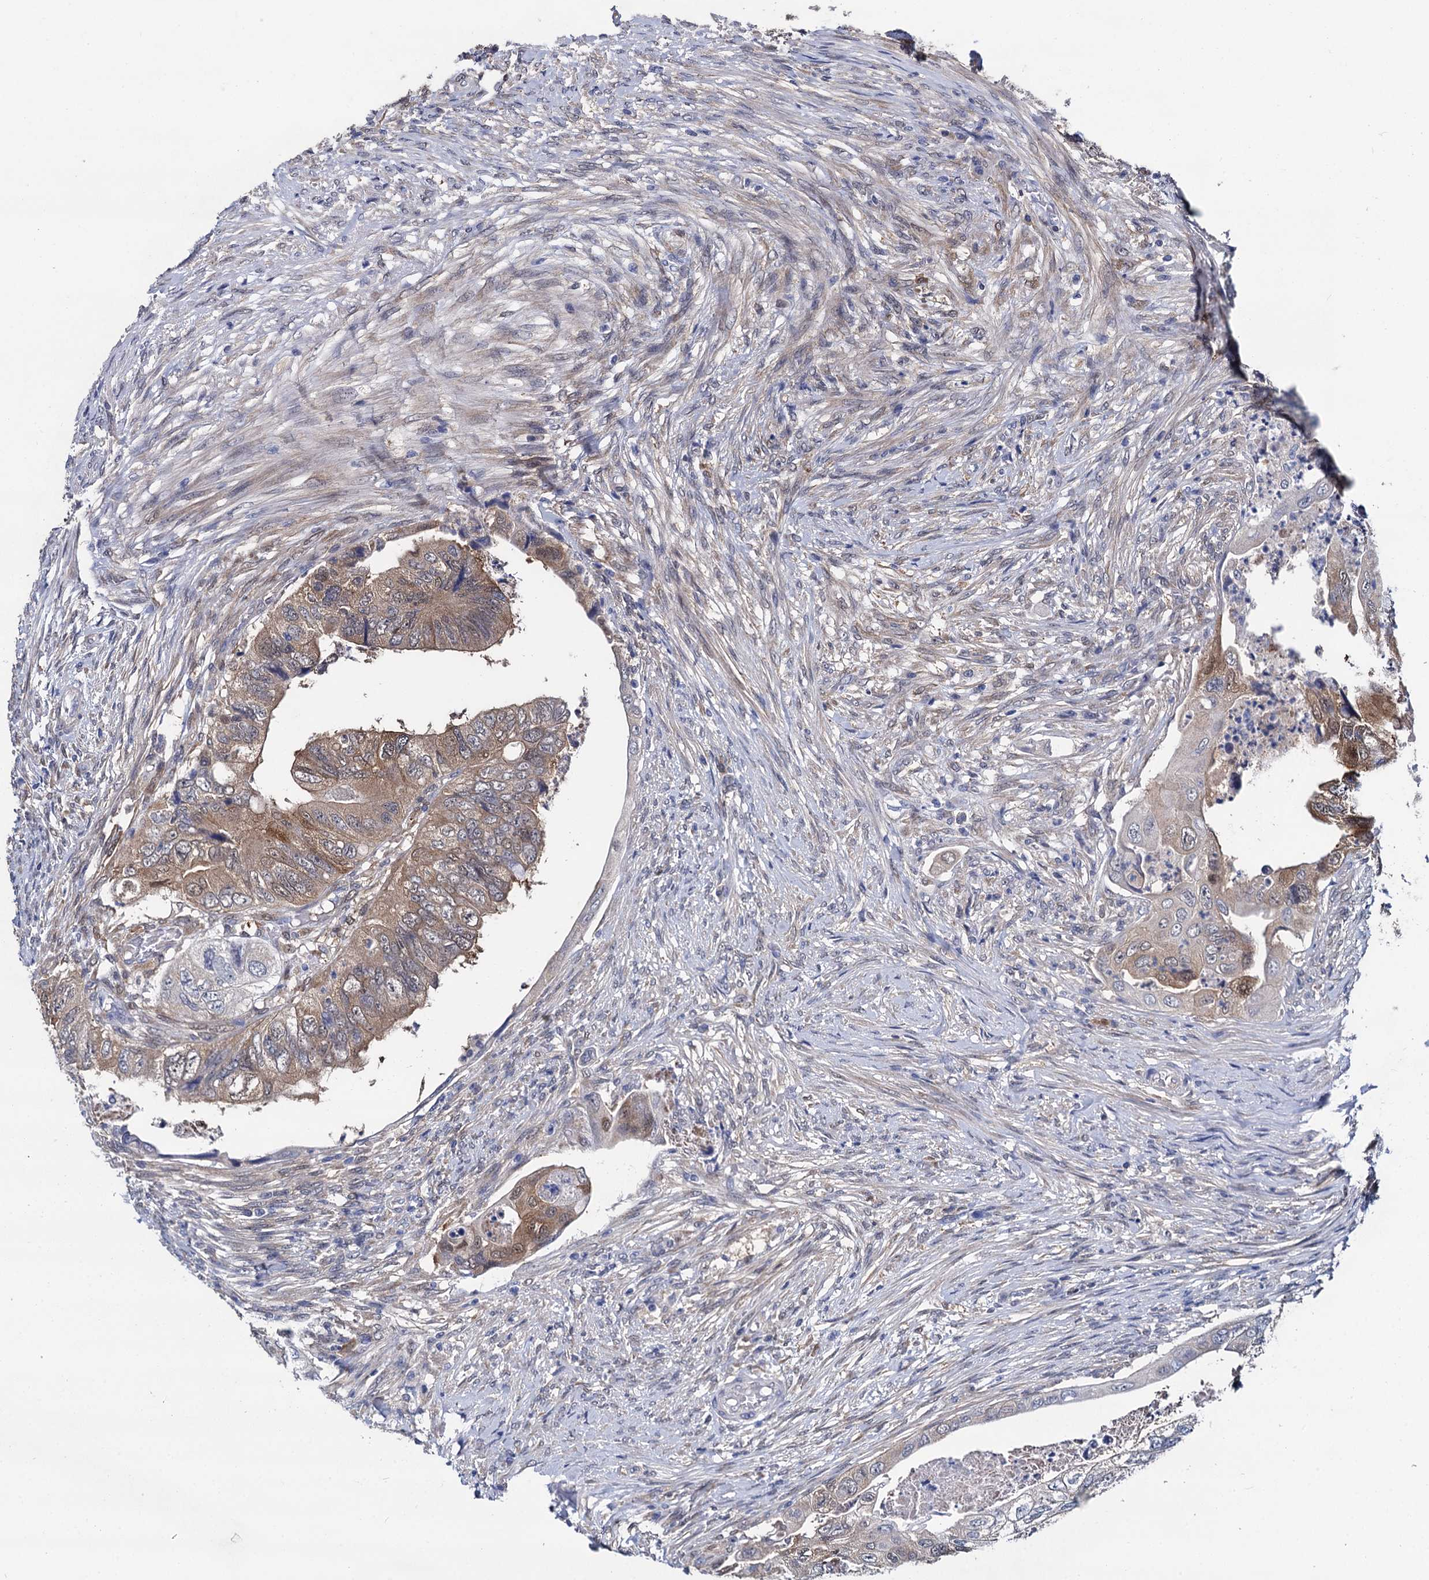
{"staining": {"intensity": "moderate", "quantity": "25%-75%", "location": "cytoplasmic/membranous"}, "tissue": "colorectal cancer", "cell_type": "Tumor cells", "image_type": "cancer", "snomed": [{"axis": "morphology", "description": "Adenocarcinoma, NOS"}, {"axis": "topography", "description": "Rectum"}], "caption": "Colorectal adenocarcinoma was stained to show a protein in brown. There is medium levels of moderate cytoplasmic/membranous staining in approximately 25%-75% of tumor cells.", "gene": "GSTM3", "patient": {"sex": "male", "age": 63}}